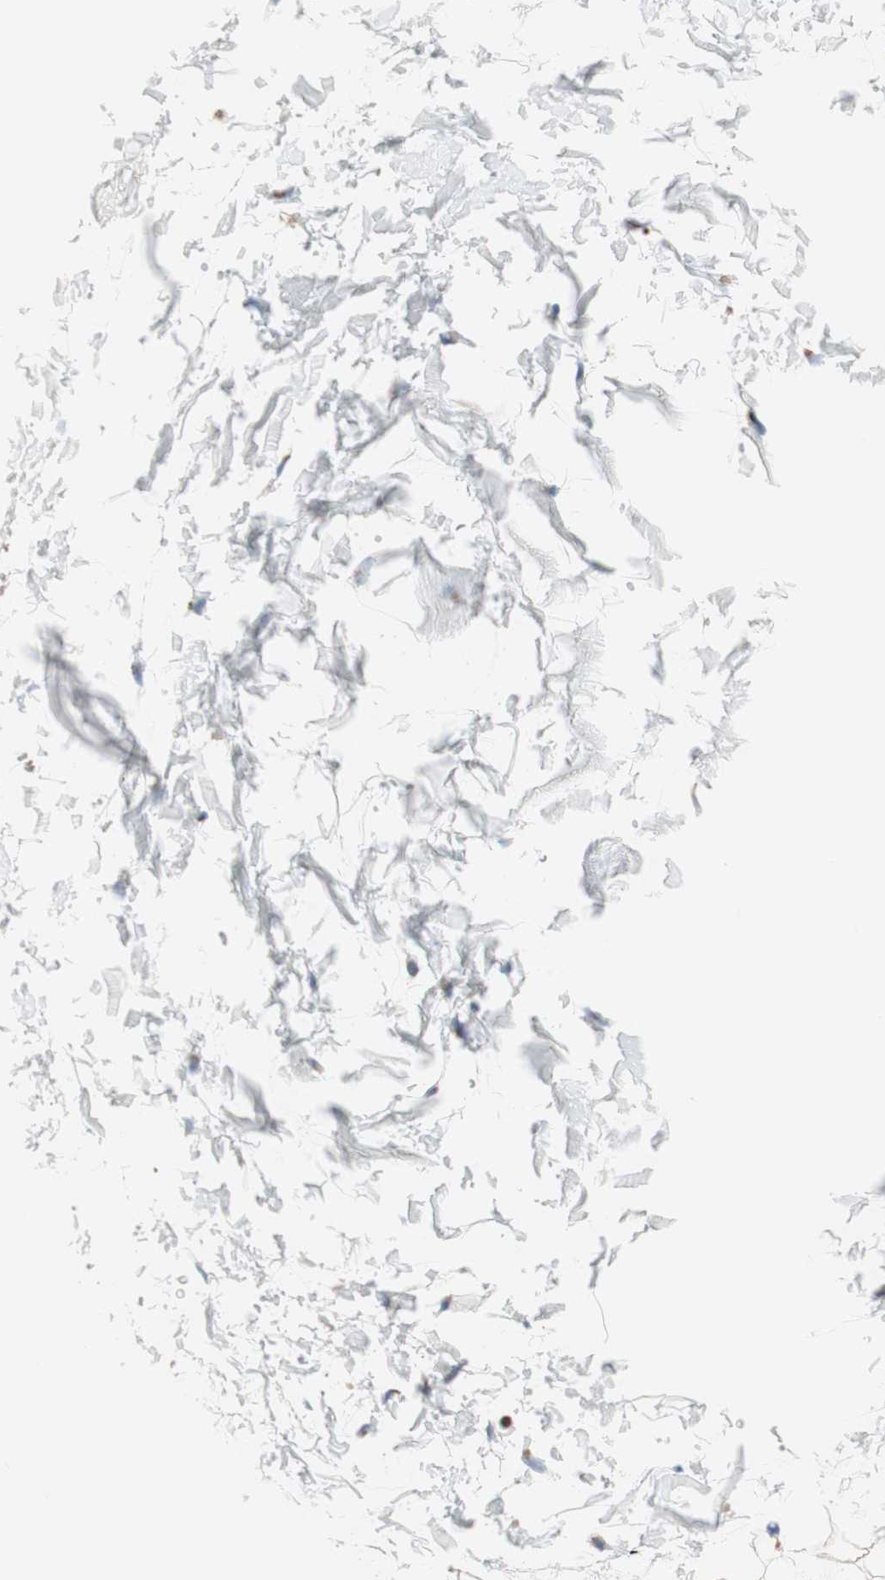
{"staining": {"intensity": "negative", "quantity": "none", "location": "none"}, "tissue": "soft tissue", "cell_type": "Fibroblasts", "image_type": "normal", "snomed": [{"axis": "morphology", "description": "Normal tissue, NOS"}, {"axis": "topography", "description": "Soft tissue"}], "caption": "DAB (3,3'-diaminobenzidine) immunohistochemical staining of normal human soft tissue displays no significant positivity in fibroblasts.", "gene": "SPINK6", "patient": {"sex": "male", "age": 72}}